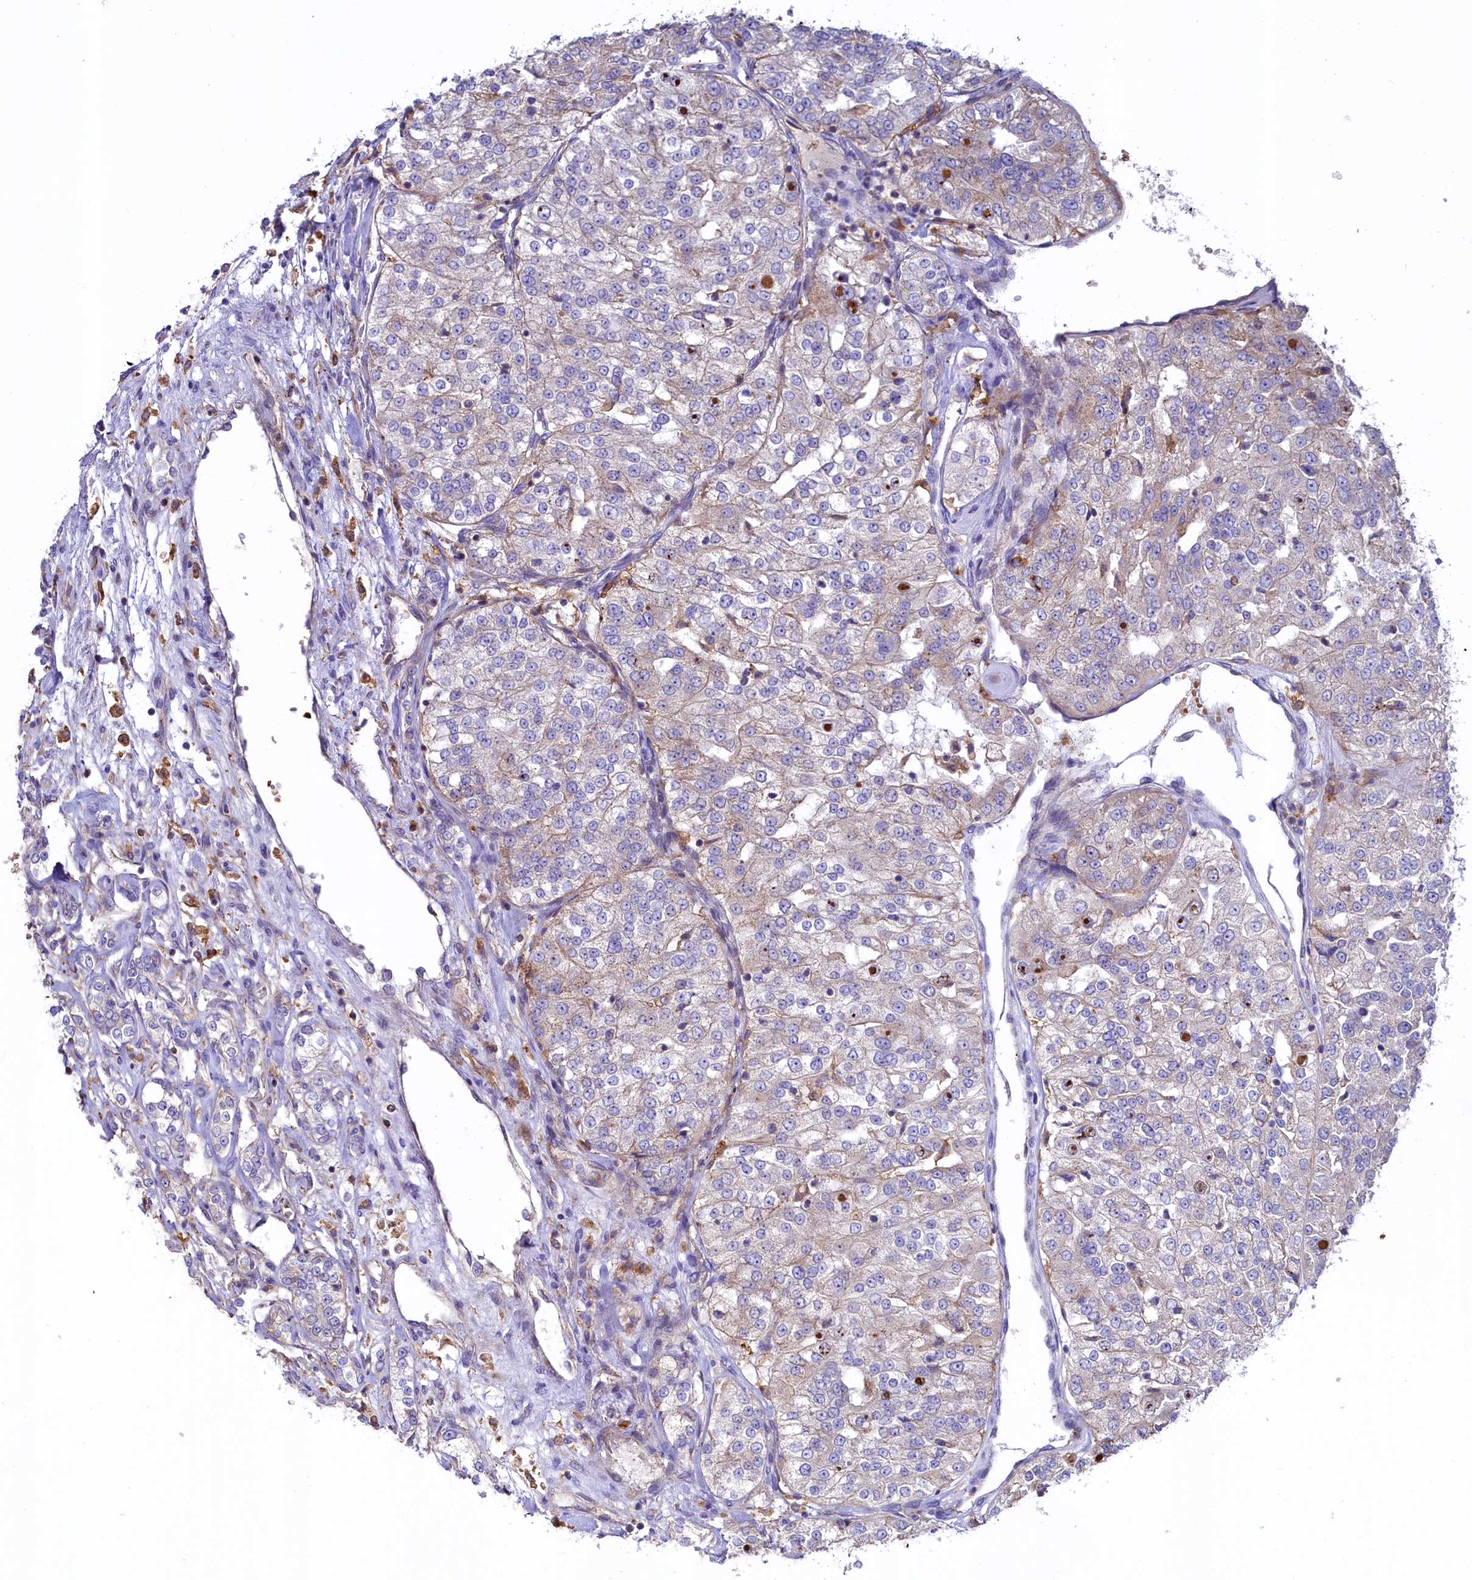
{"staining": {"intensity": "negative", "quantity": "none", "location": "none"}, "tissue": "renal cancer", "cell_type": "Tumor cells", "image_type": "cancer", "snomed": [{"axis": "morphology", "description": "Adenocarcinoma, NOS"}, {"axis": "topography", "description": "Kidney"}], "caption": "This is a histopathology image of immunohistochemistry staining of renal adenocarcinoma, which shows no positivity in tumor cells.", "gene": "HPS6", "patient": {"sex": "female", "age": 63}}